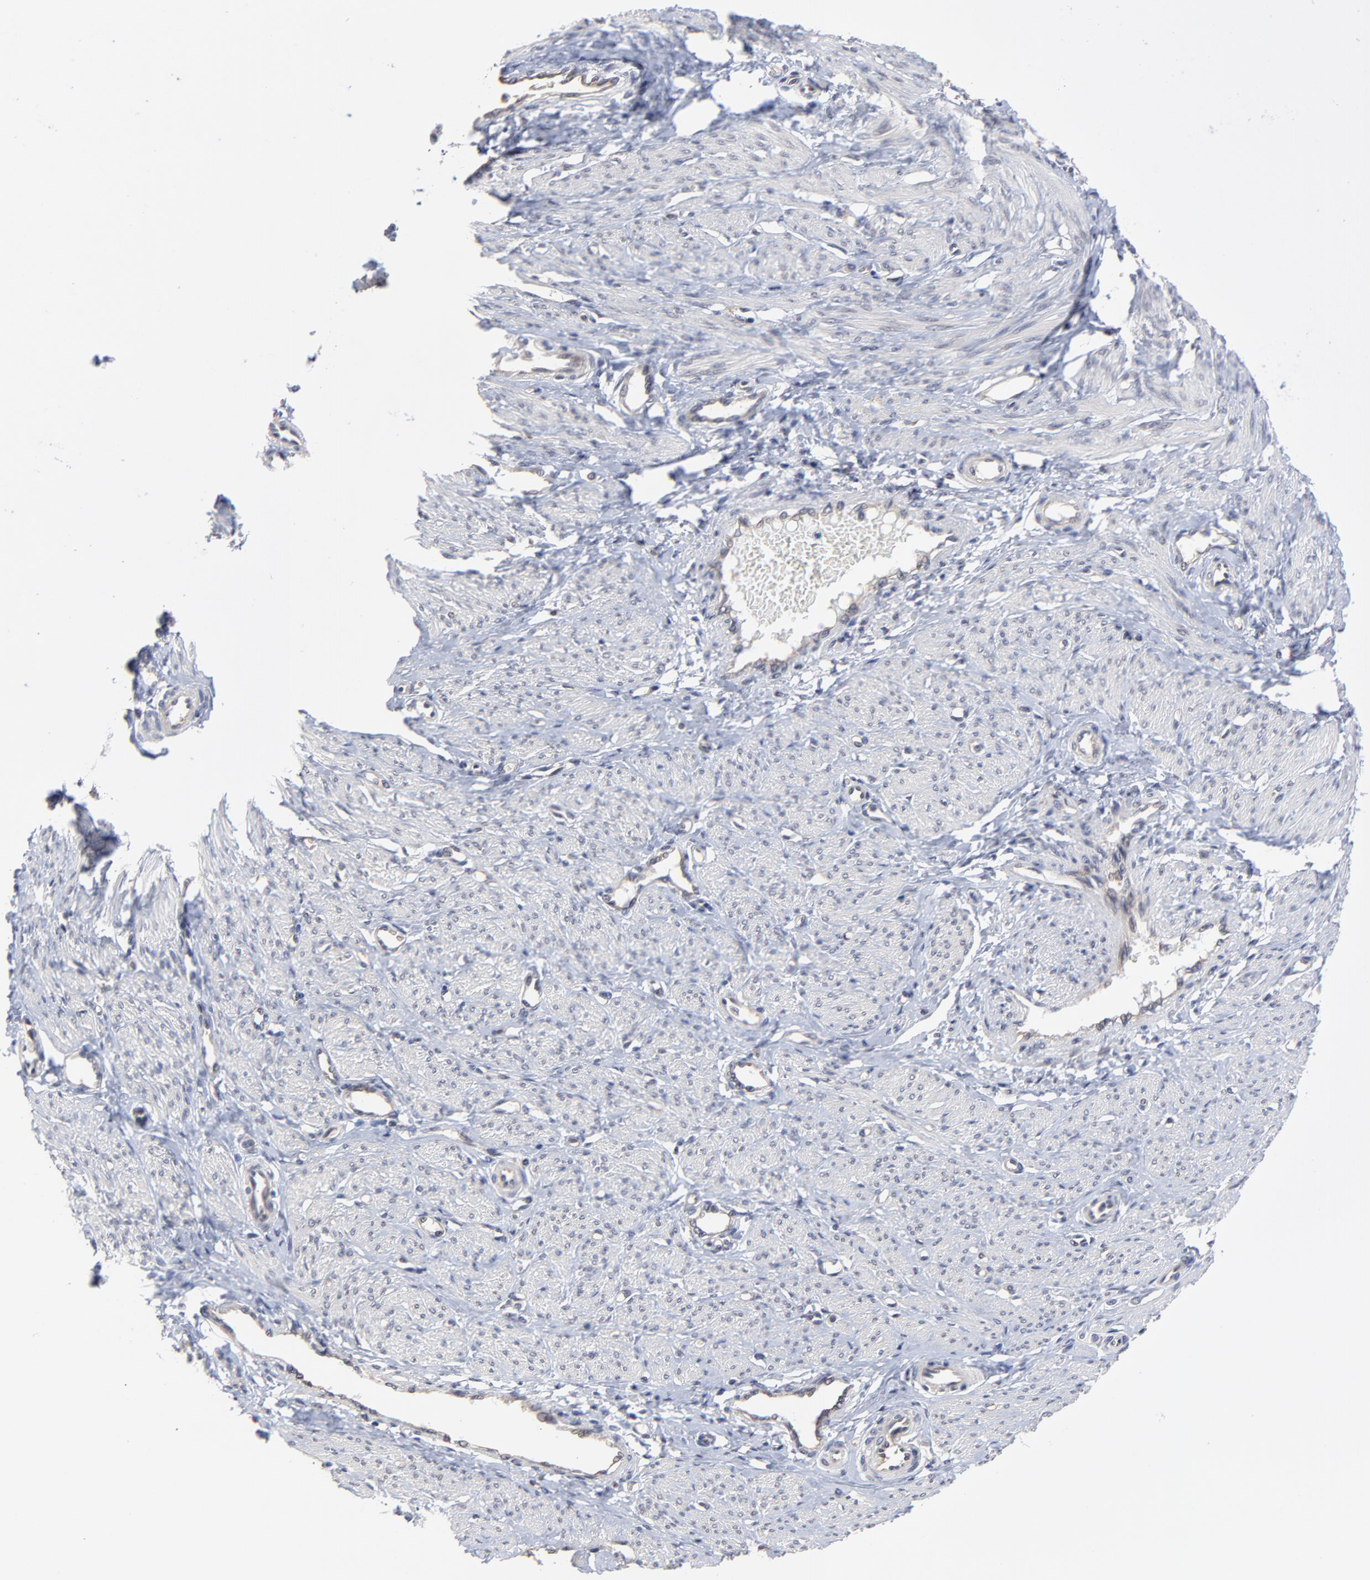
{"staining": {"intensity": "negative", "quantity": "none", "location": "none"}, "tissue": "smooth muscle", "cell_type": "Smooth muscle cells", "image_type": "normal", "snomed": [{"axis": "morphology", "description": "Normal tissue, NOS"}, {"axis": "topography", "description": "Smooth muscle"}, {"axis": "topography", "description": "Uterus"}], "caption": "Micrograph shows no significant protein positivity in smooth muscle cells of benign smooth muscle. (DAB IHC with hematoxylin counter stain).", "gene": "ZNF157", "patient": {"sex": "female", "age": 39}}